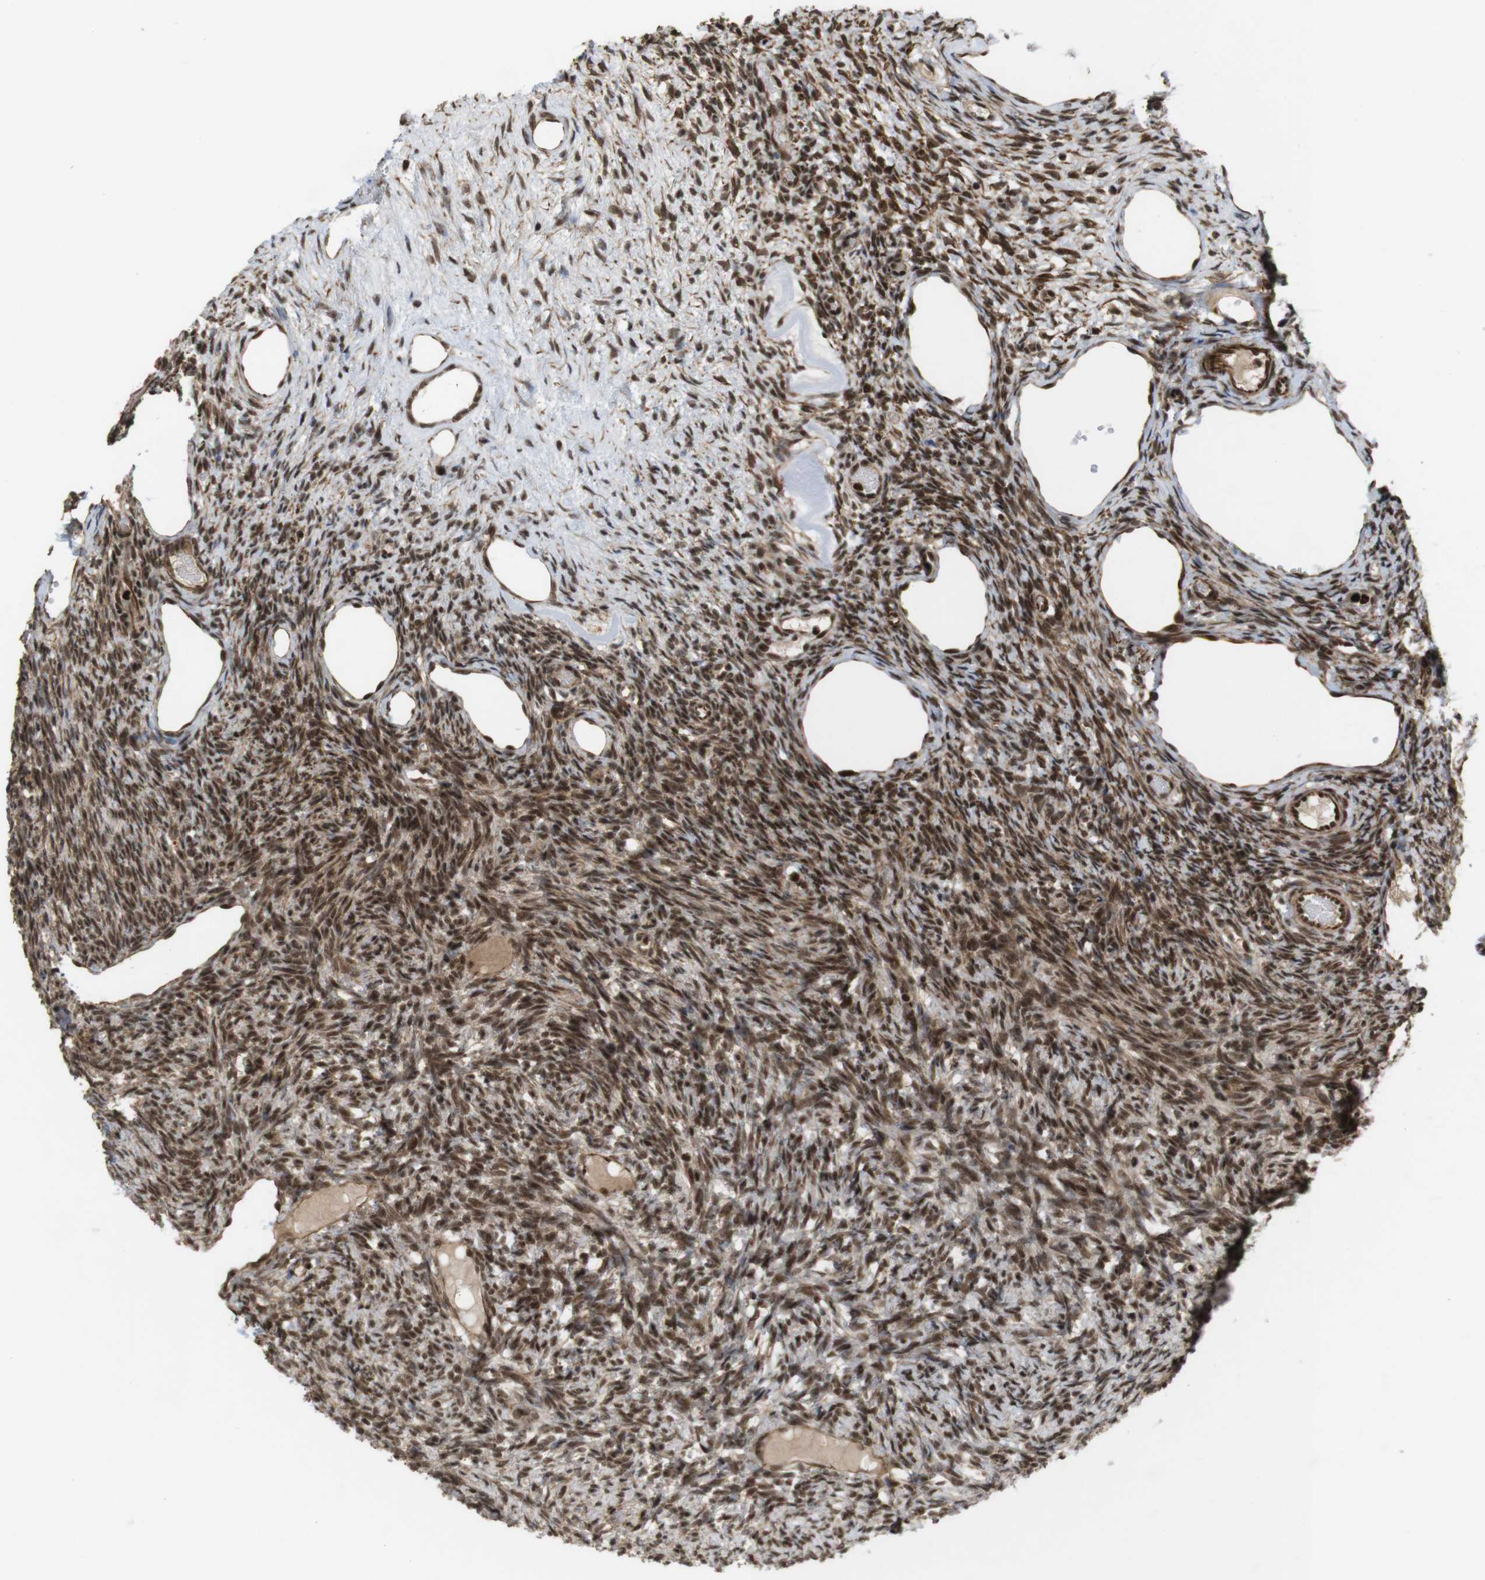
{"staining": {"intensity": "strong", "quantity": ">75%", "location": "cytoplasmic/membranous,nuclear"}, "tissue": "ovary", "cell_type": "Ovarian stroma cells", "image_type": "normal", "snomed": [{"axis": "morphology", "description": "Normal tissue, NOS"}, {"axis": "topography", "description": "Ovary"}], "caption": "This is an image of immunohistochemistry (IHC) staining of unremarkable ovary, which shows strong positivity in the cytoplasmic/membranous,nuclear of ovarian stroma cells.", "gene": "SP2", "patient": {"sex": "female", "age": 33}}